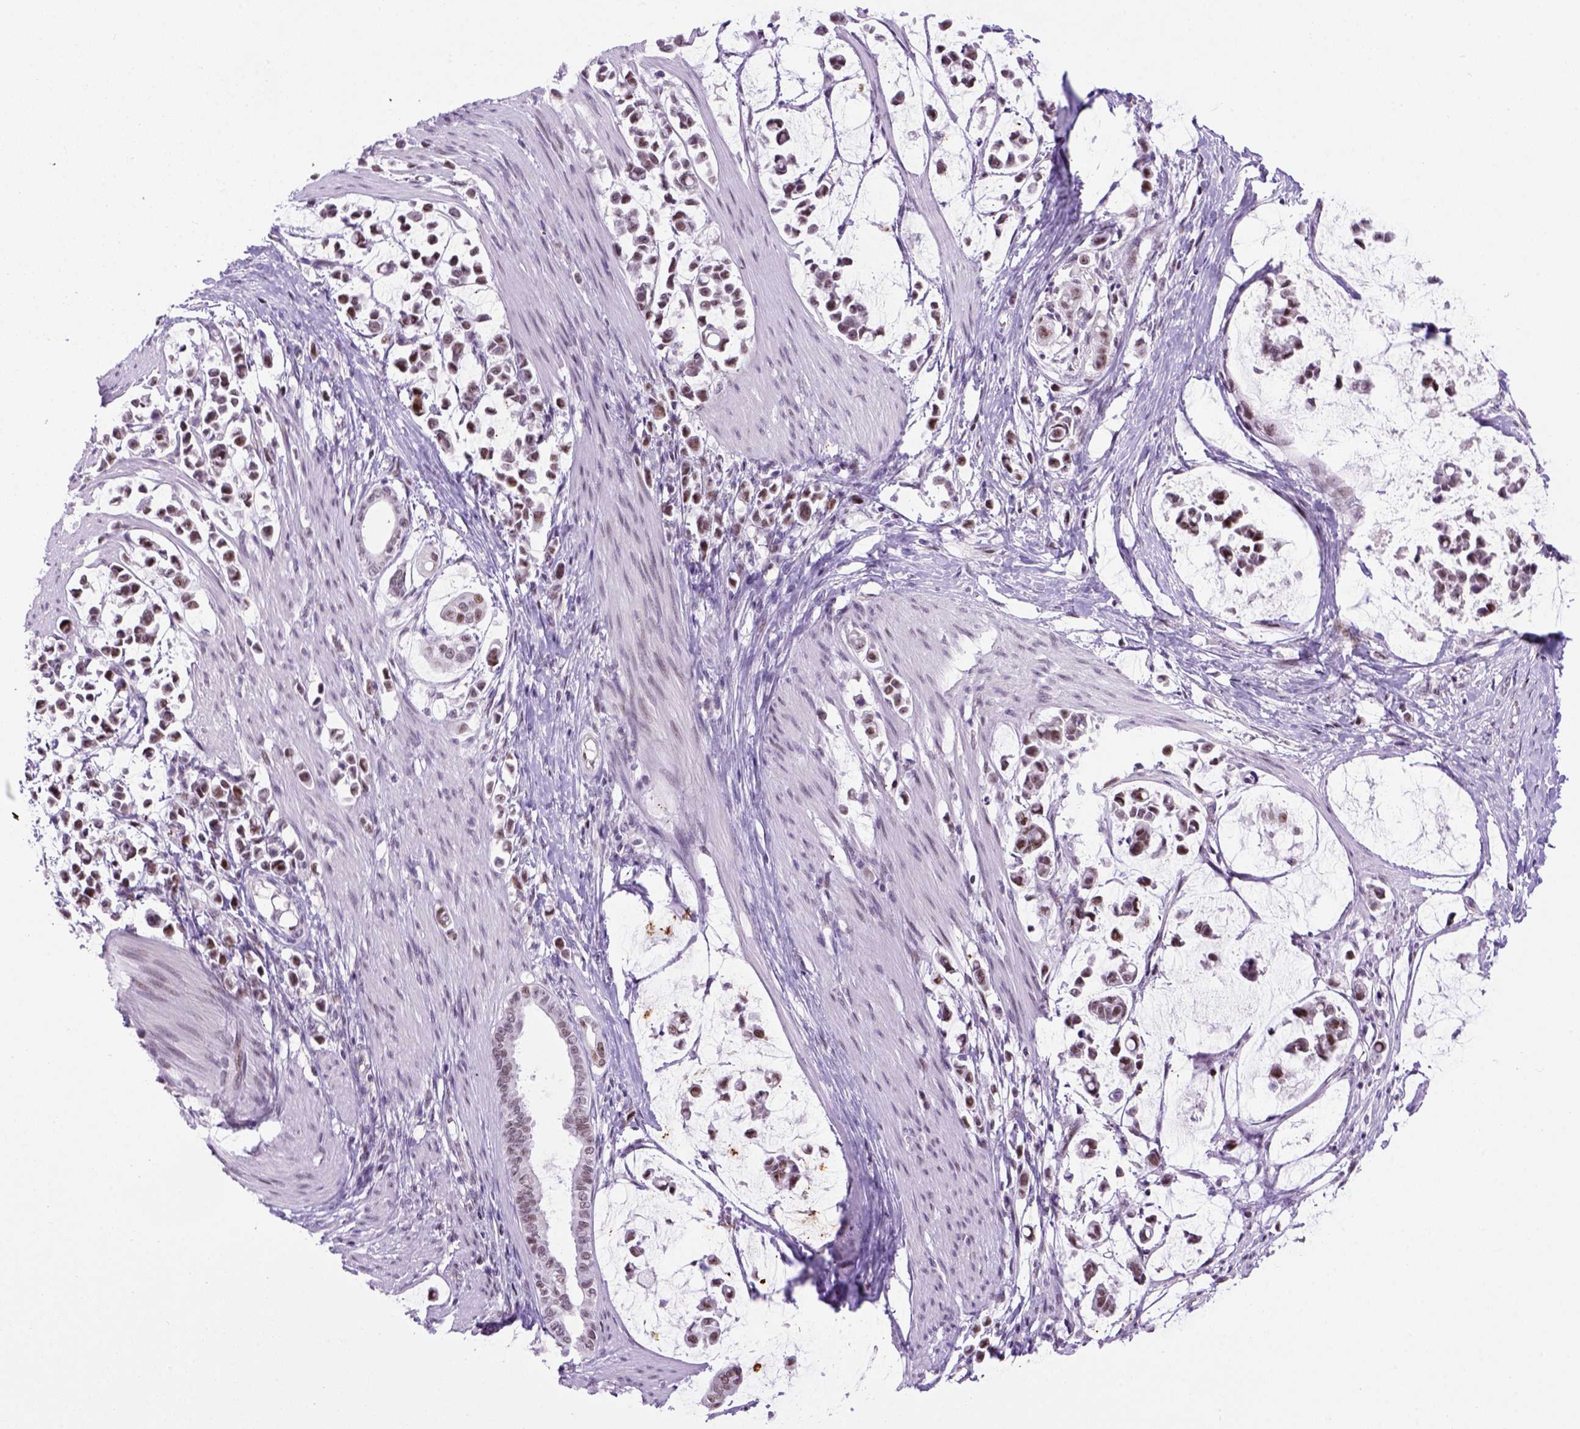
{"staining": {"intensity": "moderate", "quantity": ">75%", "location": "nuclear"}, "tissue": "stomach cancer", "cell_type": "Tumor cells", "image_type": "cancer", "snomed": [{"axis": "morphology", "description": "Adenocarcinoma, NOS"}, {"axis": "topography", "description": "Stomach"}], "caption": "A brown stain shows moderate nuclear positivity of a protein in adenocarcinoma (stomach) tumor cells.", "gene": "TBPL1", "patient": {"sex": "male", "age": 82}}